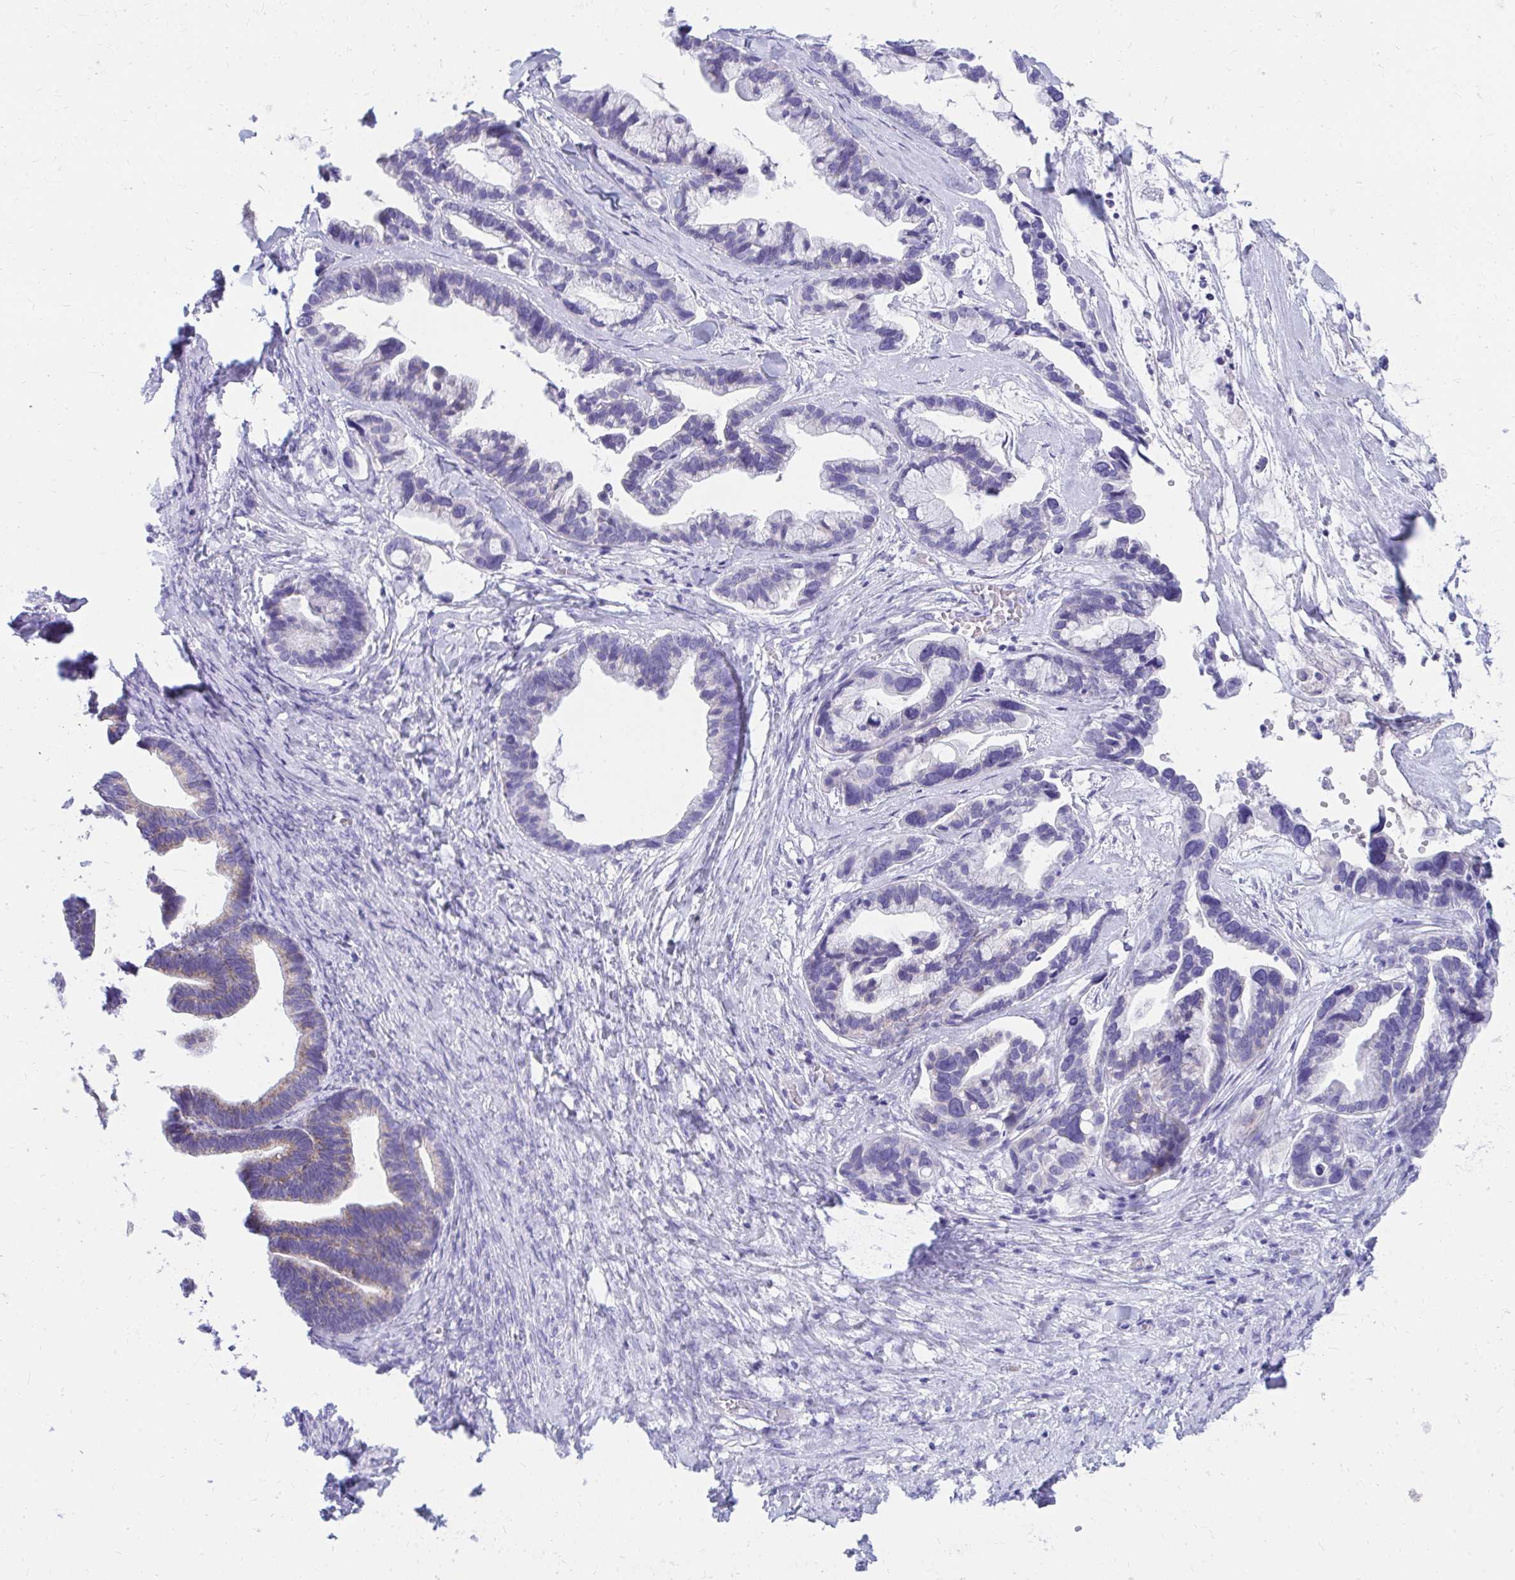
{"staining": {"intensity": "weak", "quantity": "<25%", "location": "cytoplasmic/membranous"}, "tissue": "ovarian cancer", "cell_type": "Tumor cells", "image_type": "cancer", "snomed": [{"axis": "morphology", "description": "Cystadenocarcinoma, serous, NOS"}, {"axis": "topography", "description": "Ovary"}], "caption": "A high-resolution photomicrograph shows immunohistochemistry (IHC) staining of ovarian cancer (serous cystadenocarcinoma), which reveals no significant staining in tumor cells.", "gene": "SHISA8", "patient": {"sex": "female", "age": 56}}